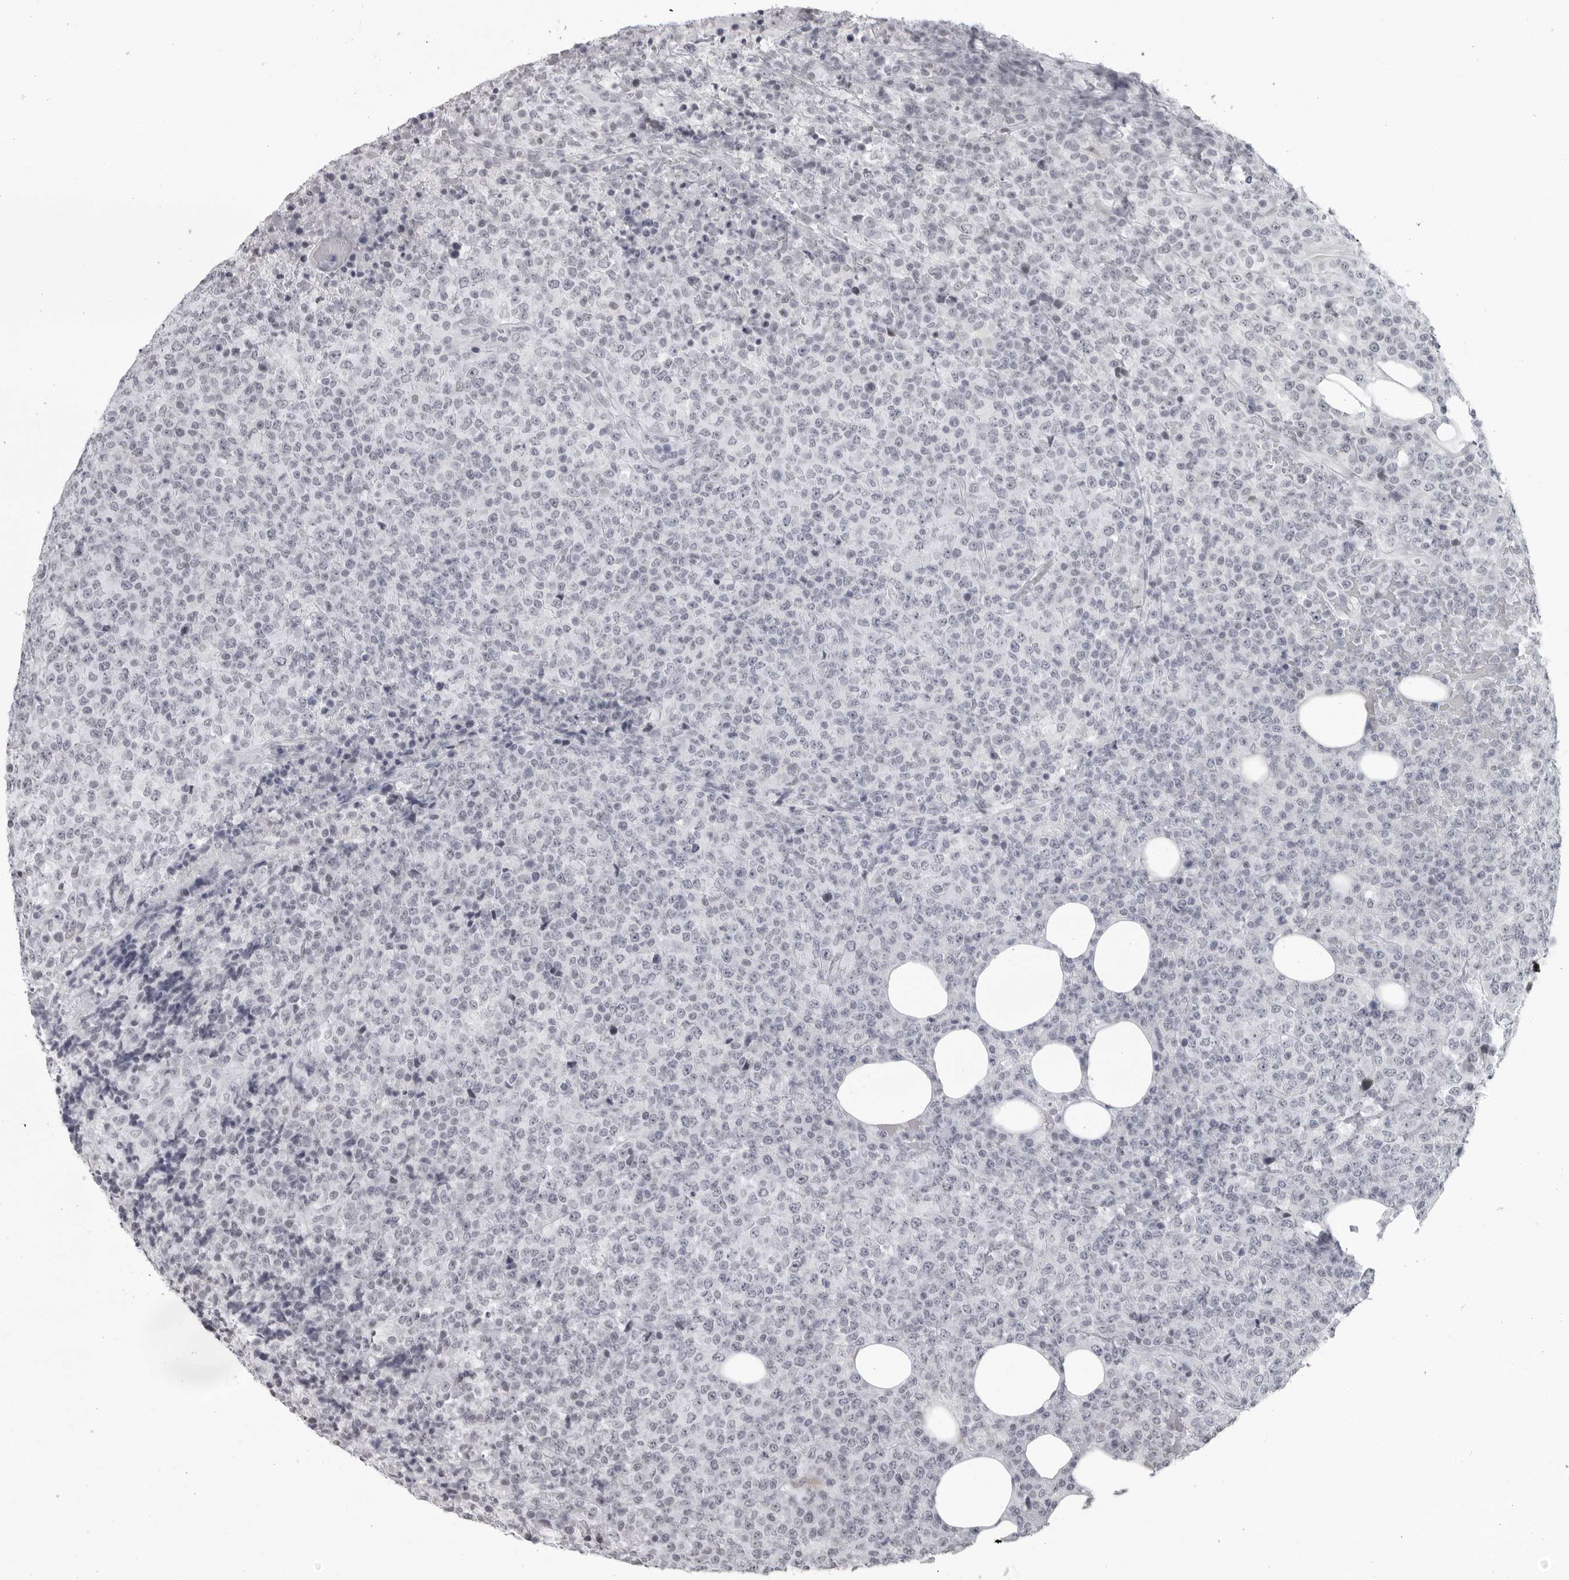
{"staining": {"intensity": "negative", "quantity": "none", "location": "none"}, "tissue": "lymphoma", "cell_type": "Tumor cells", "image_type": "cancer", "snomed": [{"axis": "morphology", "description": "Malignant lymphoma, non-Hodgkin's type, High grade"}, {"axis": "topography", "description": "Lymph node"}], "caption": "IHC of lymphoma demonstrates no positivity in tumor cells.", "gene": "ESPN", "patient": {"sex": "male", "age": 13}}